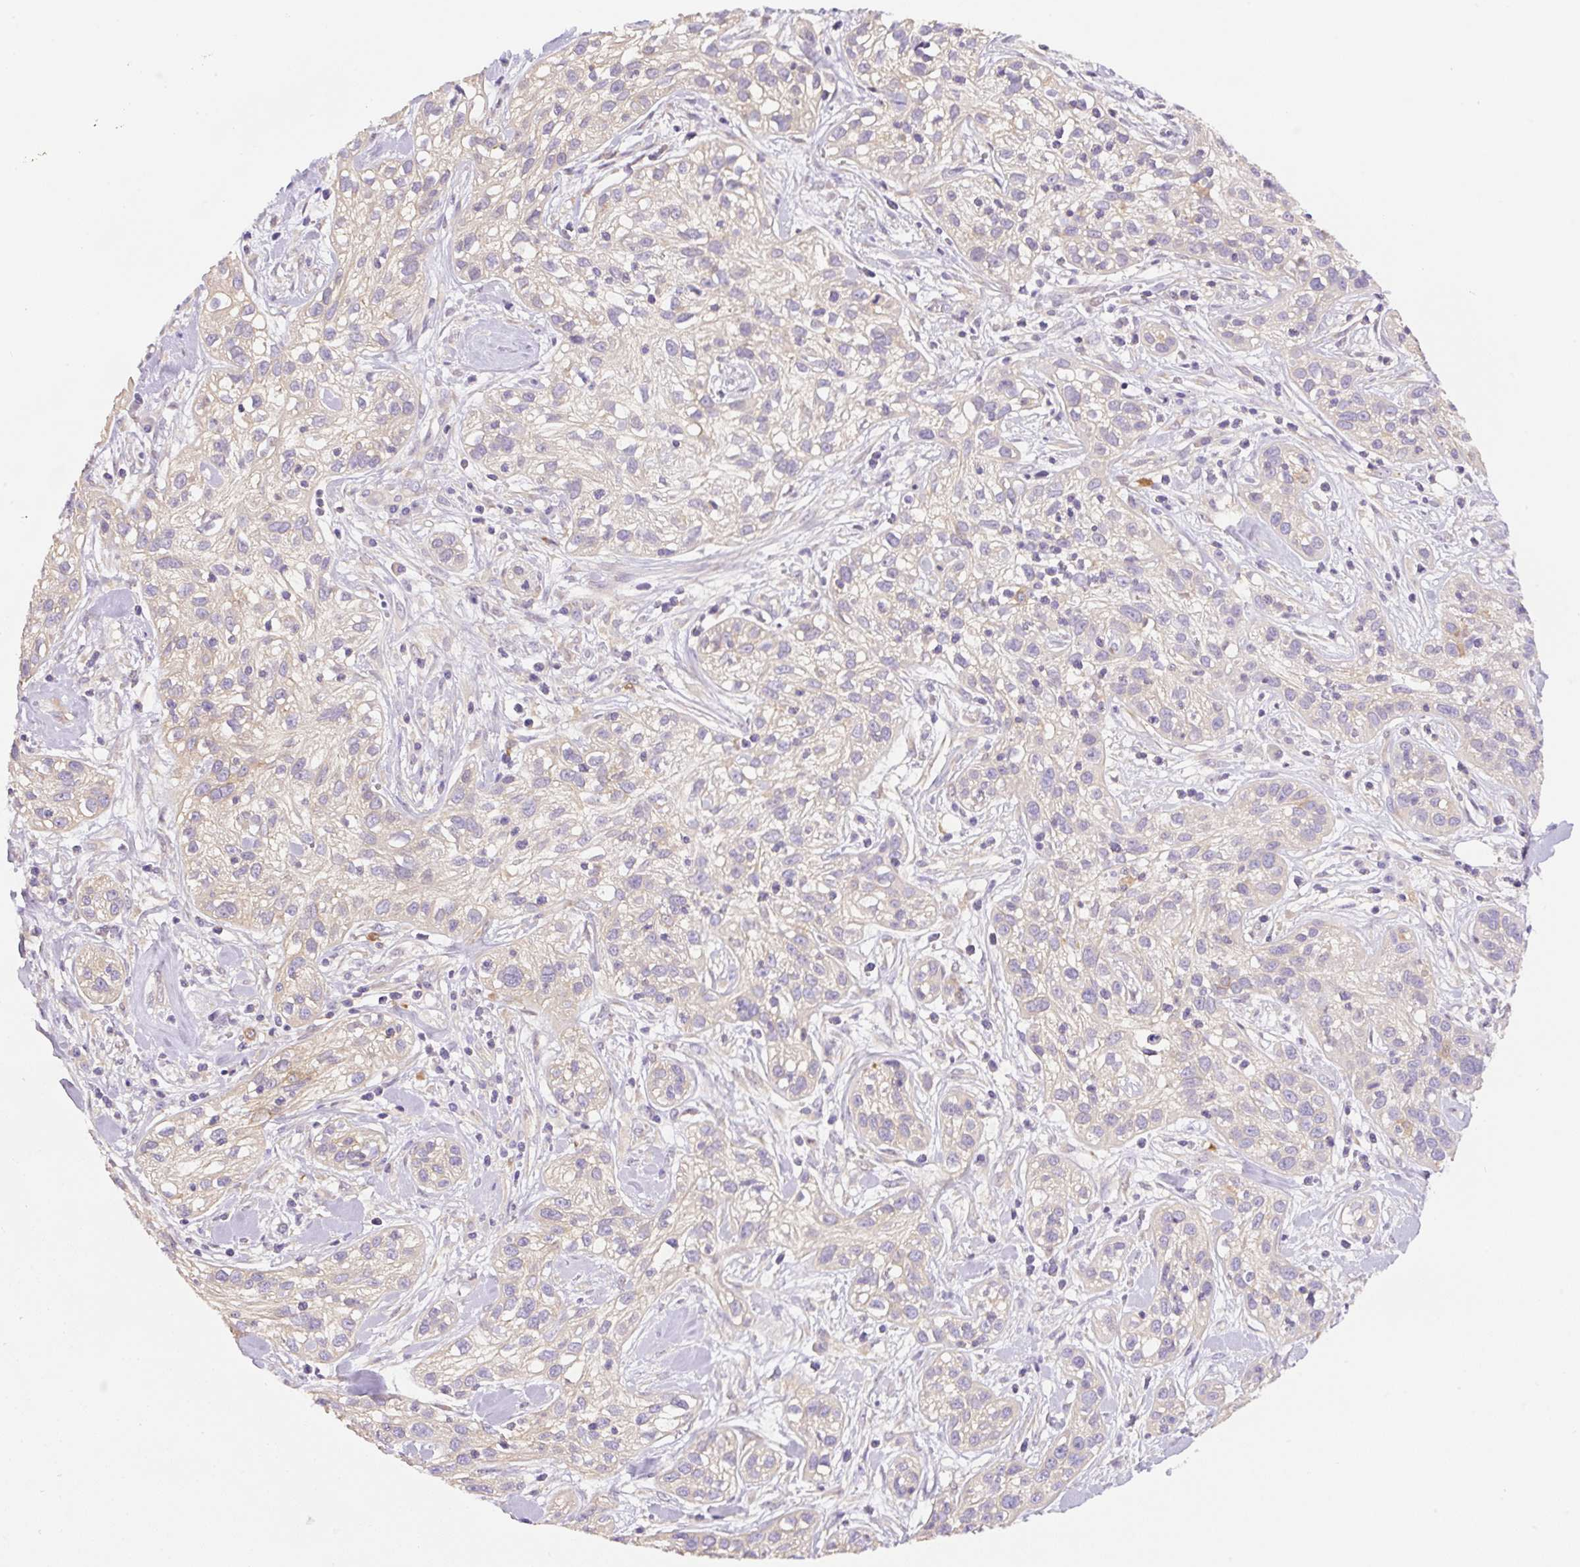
{"staining": {"intensity": "negative", "quantity": "none", "location": "none"}, "tissue": "skin cancer", "cell_type": "Tumor cells", "image_type": "cancer", "snomed": [{"axis": "morphology", "description": "Squamous cell carcinoma, NOS"}, {"axis": "topography", "description": "Skin"}], "caption": "Immunohistochemistry (IHC) of human skin cancer demonstrates no positivity in tumor cells. (Brightfield microscopy of DAB IHC at high magnification).", "gene": "CAMK2B", "patient": {"sex": "male", "age": 82}}